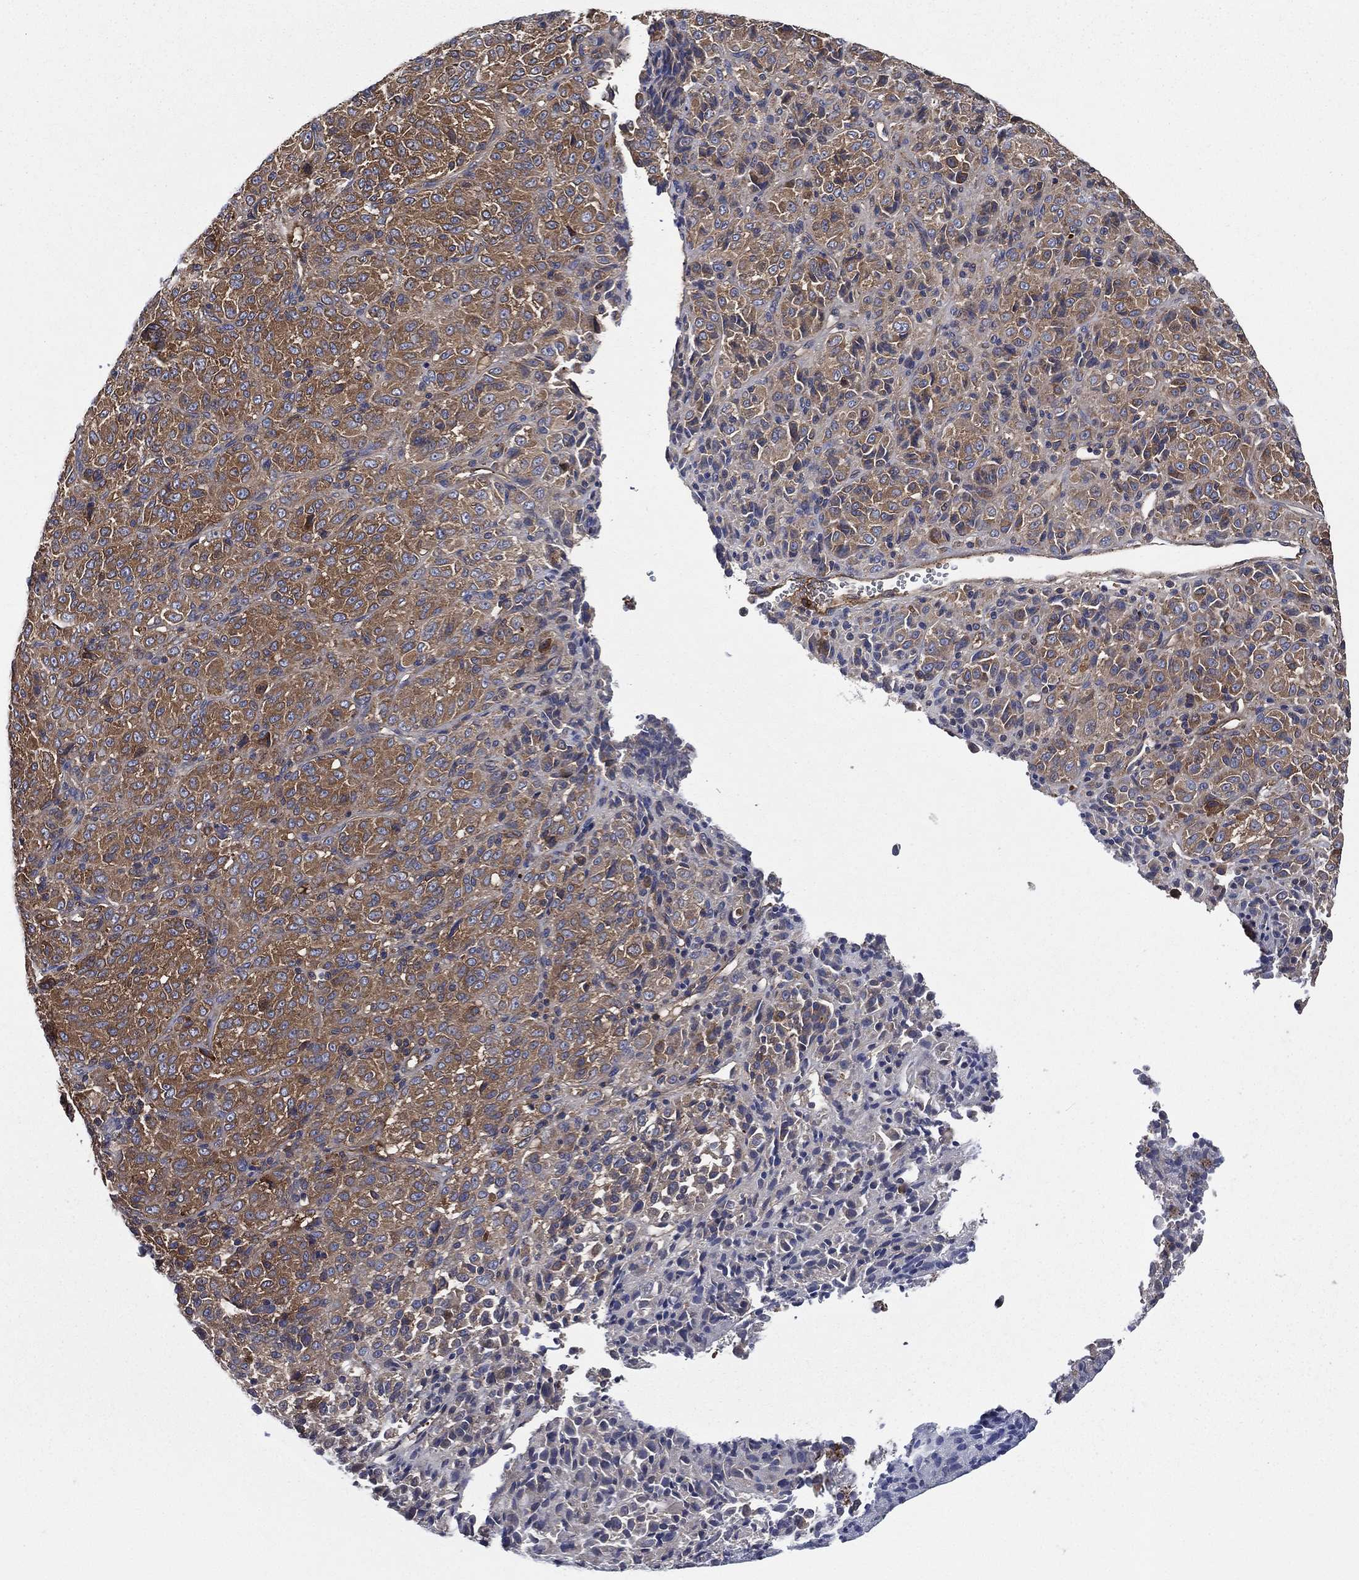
{"staining": {"intensity": "strong", "quantity": "25%-75%", "location": "cytoplasmic/membranous"}, "tissue": "melanoma", "cell_type": "Tumor cells", "image_type": "cancer", "snomed": [{"axis": "morphology", "description": "Malignant melanoma, Metastatic site"}, {"axis": "topography", "description": "Brain"}], "caption": "A photomicrograph showing strong cytoplasmic/membranous positivity in approximately 25%-75% of tumor cells in melanoma, as visualized by brown immunohistochemical staining.", "gene": "SMPD3", "patient": {"sex": "female", "age": 56}}